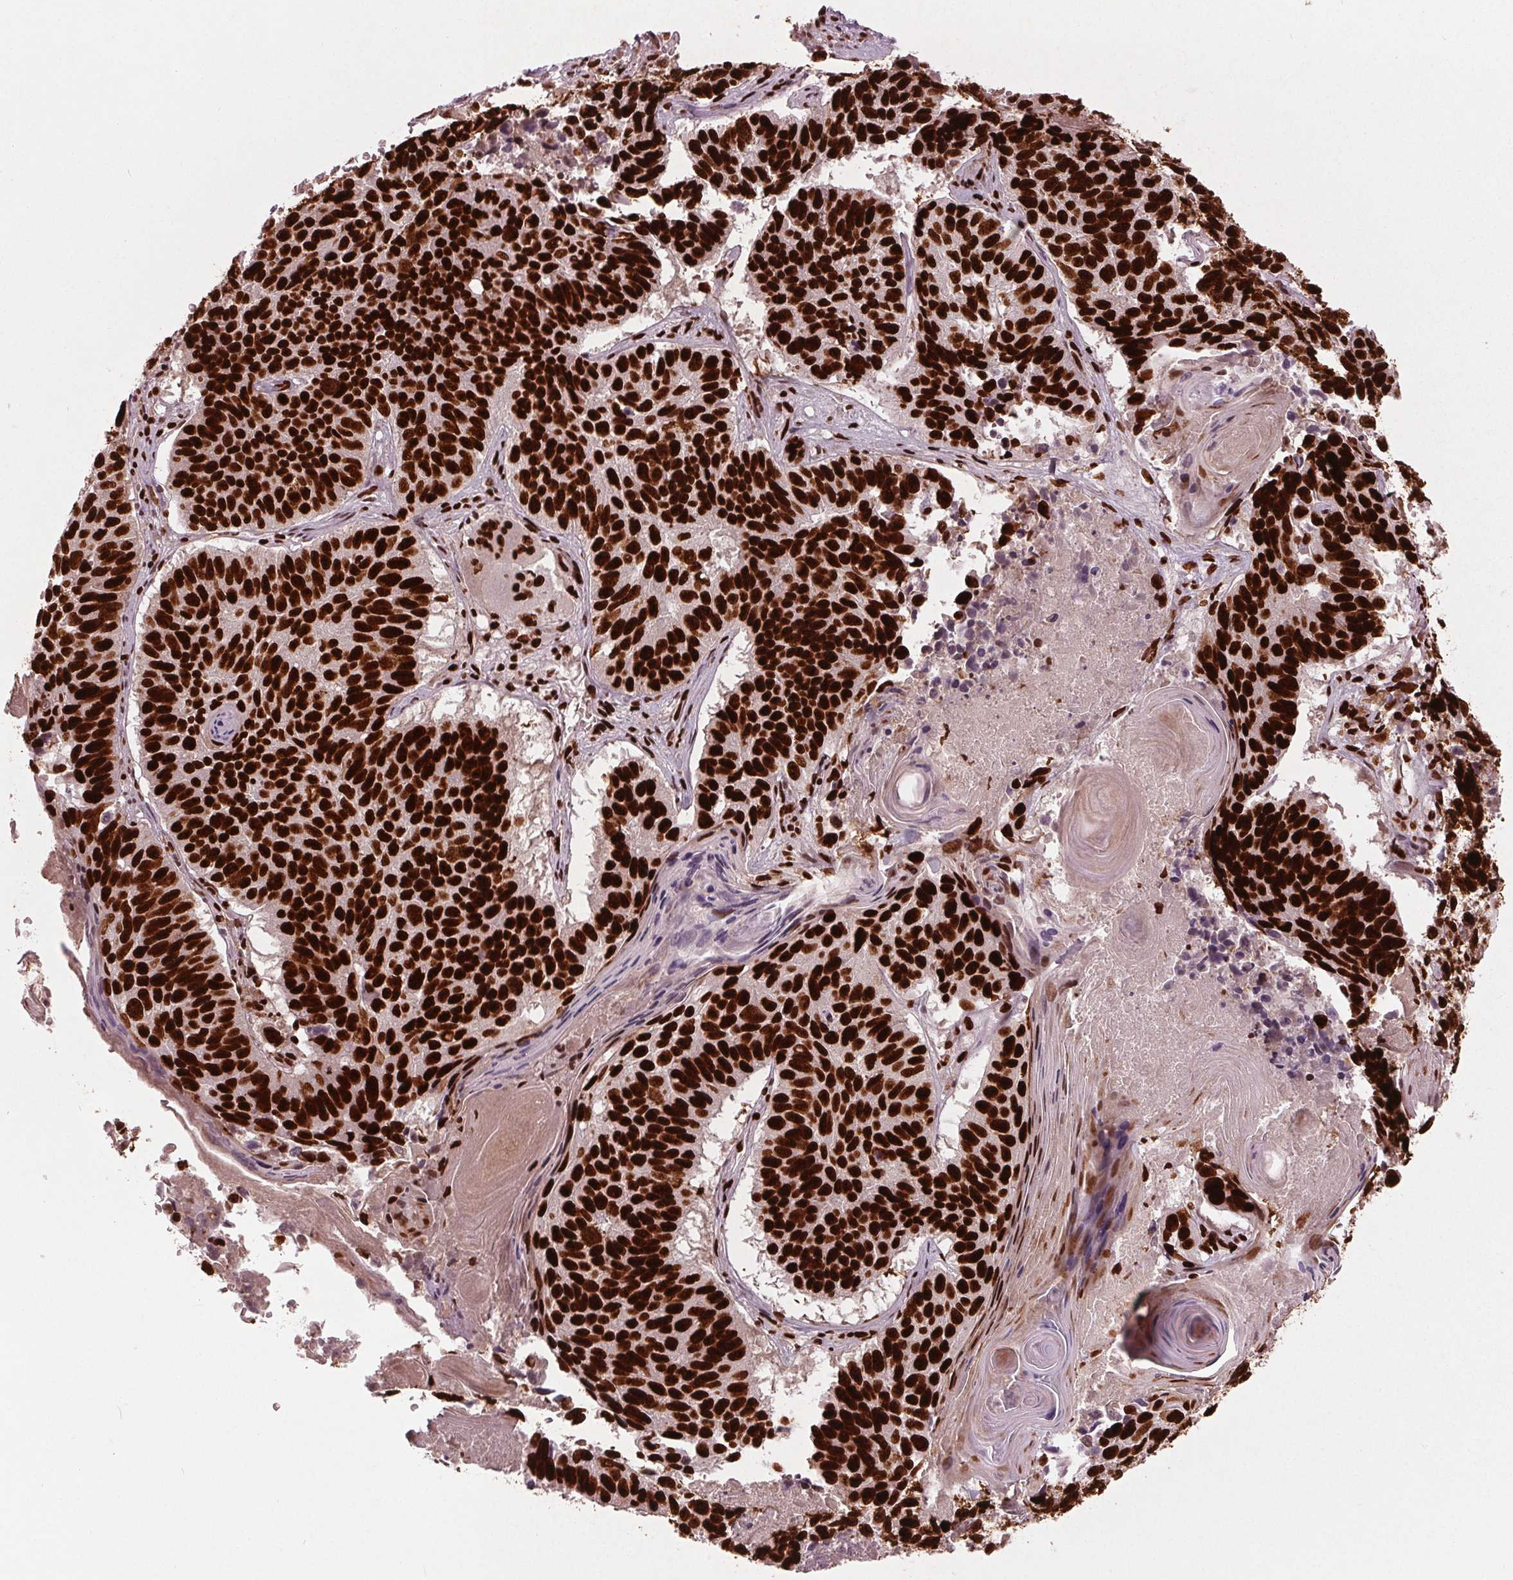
{"staining": {"intensity": "strong", "quantity": ">75%", "location": "nuclear"}, "tissue": "lung cancer", "cell_type": "Tumor cells", "image_type": "cancer", "snomed": [{"axis": "morphology", "description": "Squamous cell carcinoma, NOS"}, {"axis": "topography", "description": "Lung"}], "caption": "IHC photomicrograph of neoplastic tissue: human squamous cell carcinoma (lung) stained using immunohistochemistry demonstrates high levels of strong protein expression localized specifically in the nuclear of tumor cells, appearing as a nuclear brown color.", "gene": "BRD4", "patient": {"sex": "male", "age": 73}}